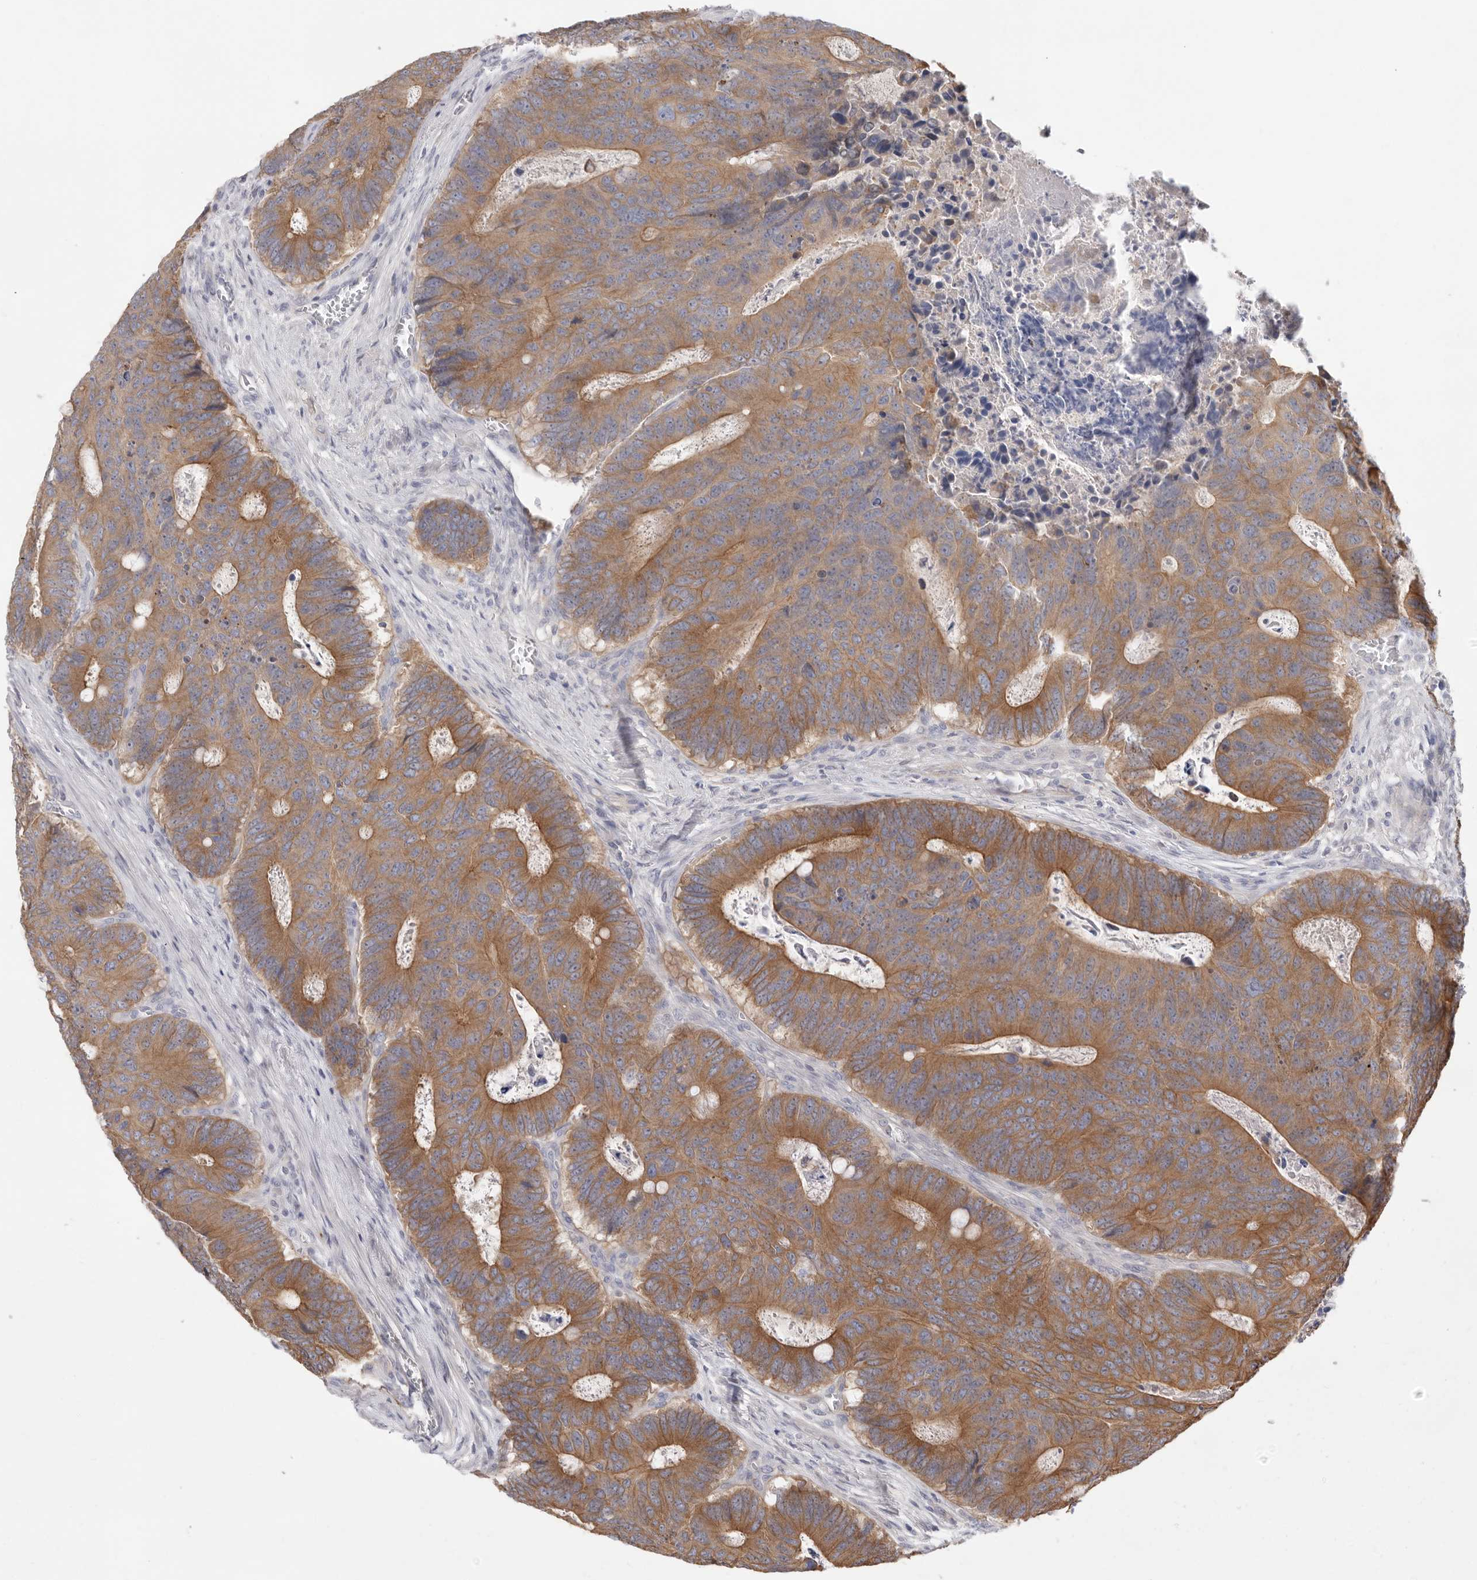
{"staining": {"intensity": "strong", "quantity": ">75%", "location": "cytoplasmic/membranous"}, "tissue": "colorectal cancer", "cell_type": "Tumor cells", "image_type": "cancer", "snomed": [{"axis": "morphology", "description": "Adenocarcinoma, NOS"}, {"axis": "topography", "description": "Colon"}], "caption": "Immunohistochemistry histopathology image of neoplastic tissue: human colorectal cancer (adenocarcinoma) stained using immunohistochemistry exhibits high levels of strong protein expression localized specifically in the cytoplasmic/membranous of tumor cells, appearing as a cytoplasmic/membranous brown color.", "gene": "USH1C", "patient": {"sex": "male", "age": 87}}